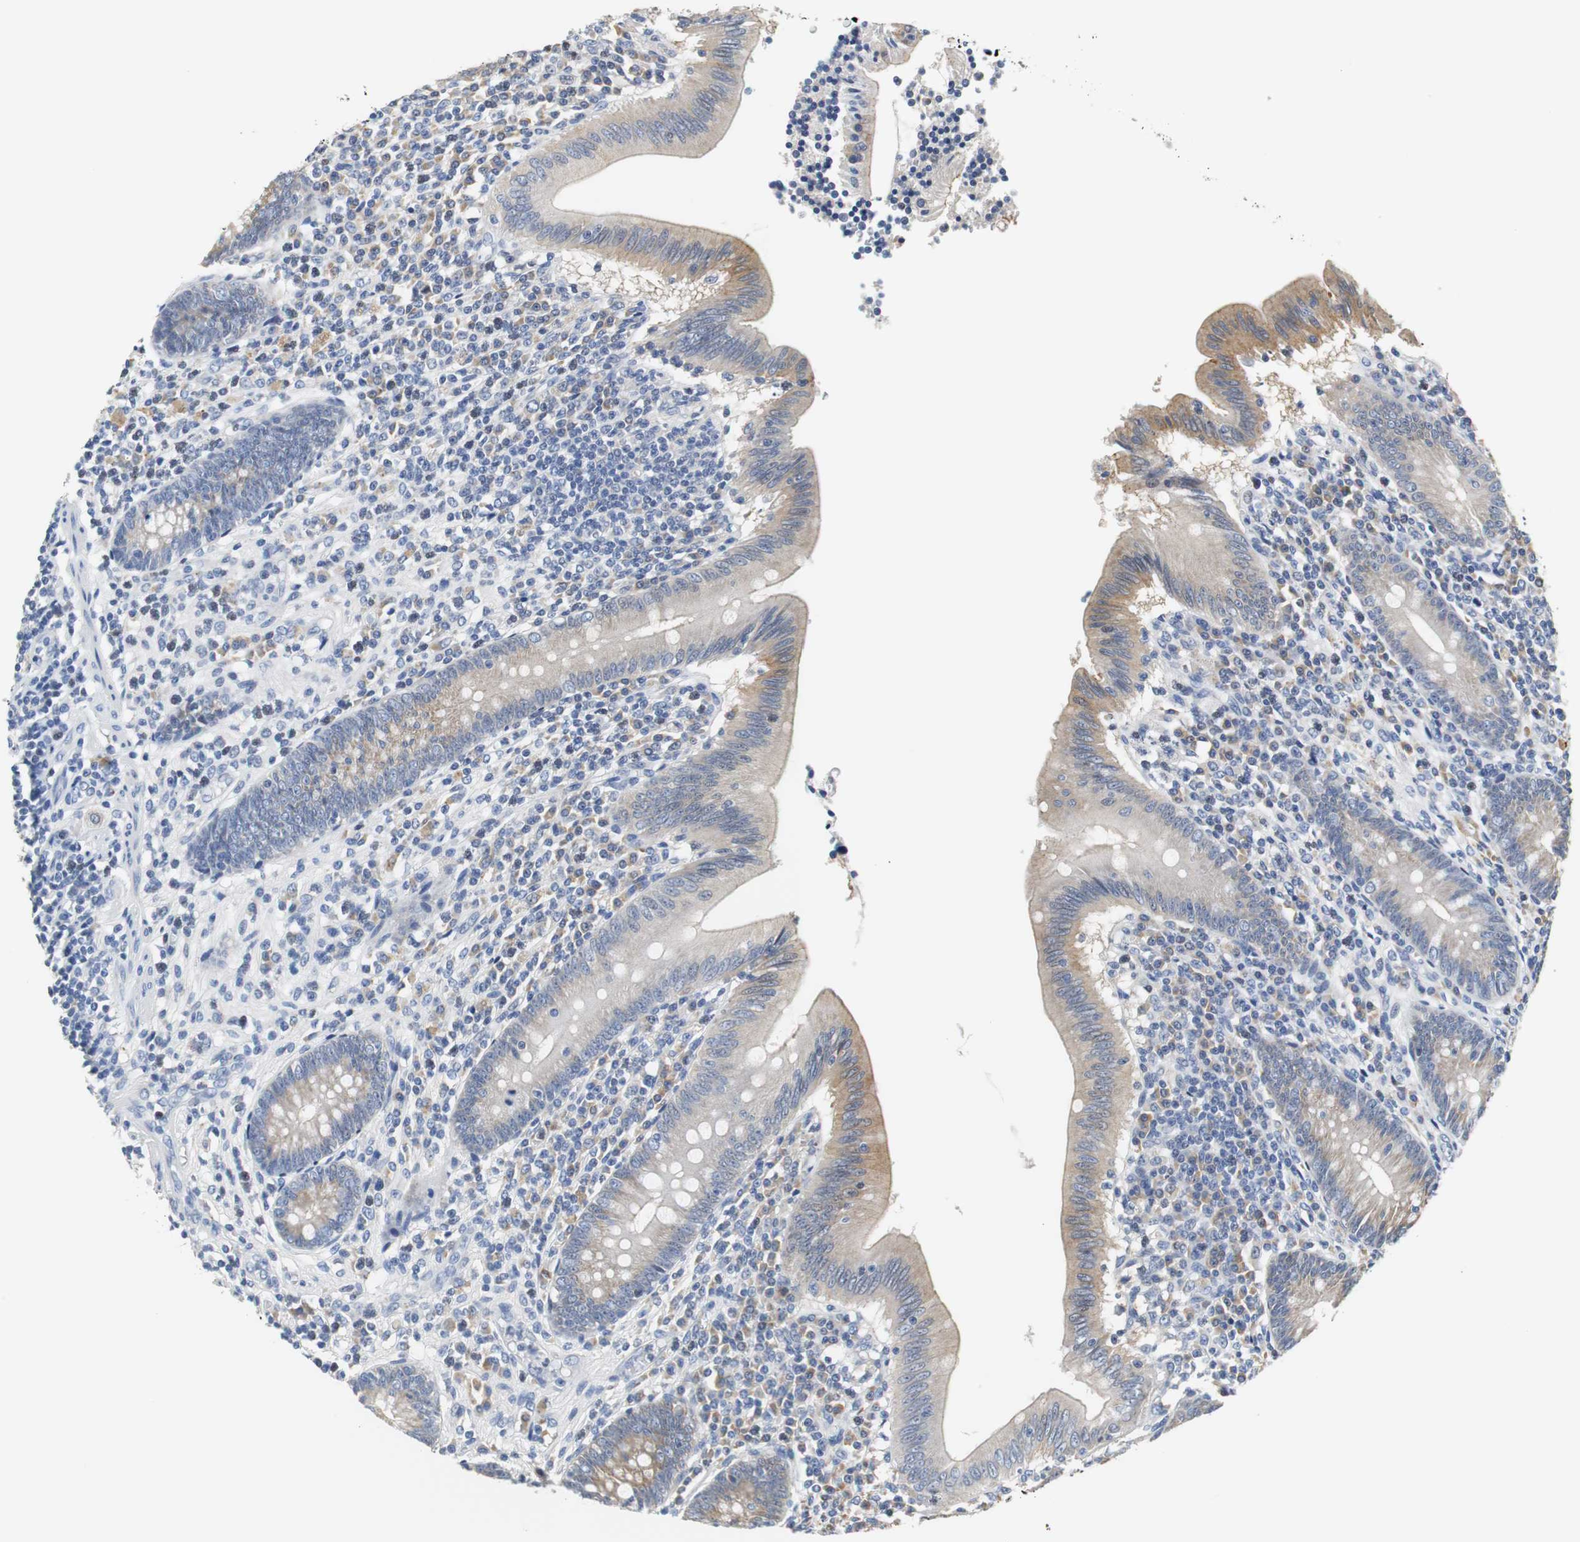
{"staining": {"intensity": "weak", "quantity": ">75%", "location": "cytoplasmic/membranous"}, "tissue": "appendix", "cell_type": "Glandular cells", "image_type": "normal", "snomed": [{"axis": "morphology", "description": "Normal tissue, NOS"}, {"axis": "morphology", "description": "Inflammation, NOS"}, {"axis": "topography", "description": "Appendix"}], "caption": "High-magnification brightfield microscopy of unremarkable appendix stained with DAB (brown) and counterstained with hematoxylin (blue). glandular cells exhibit weak cytoplasmic/membranous positivity is seen in approximately>75% of cells. Nuclei are stained in blue.", "gene": "PCK1", "patient": {"sex": "male", "age": 46}}